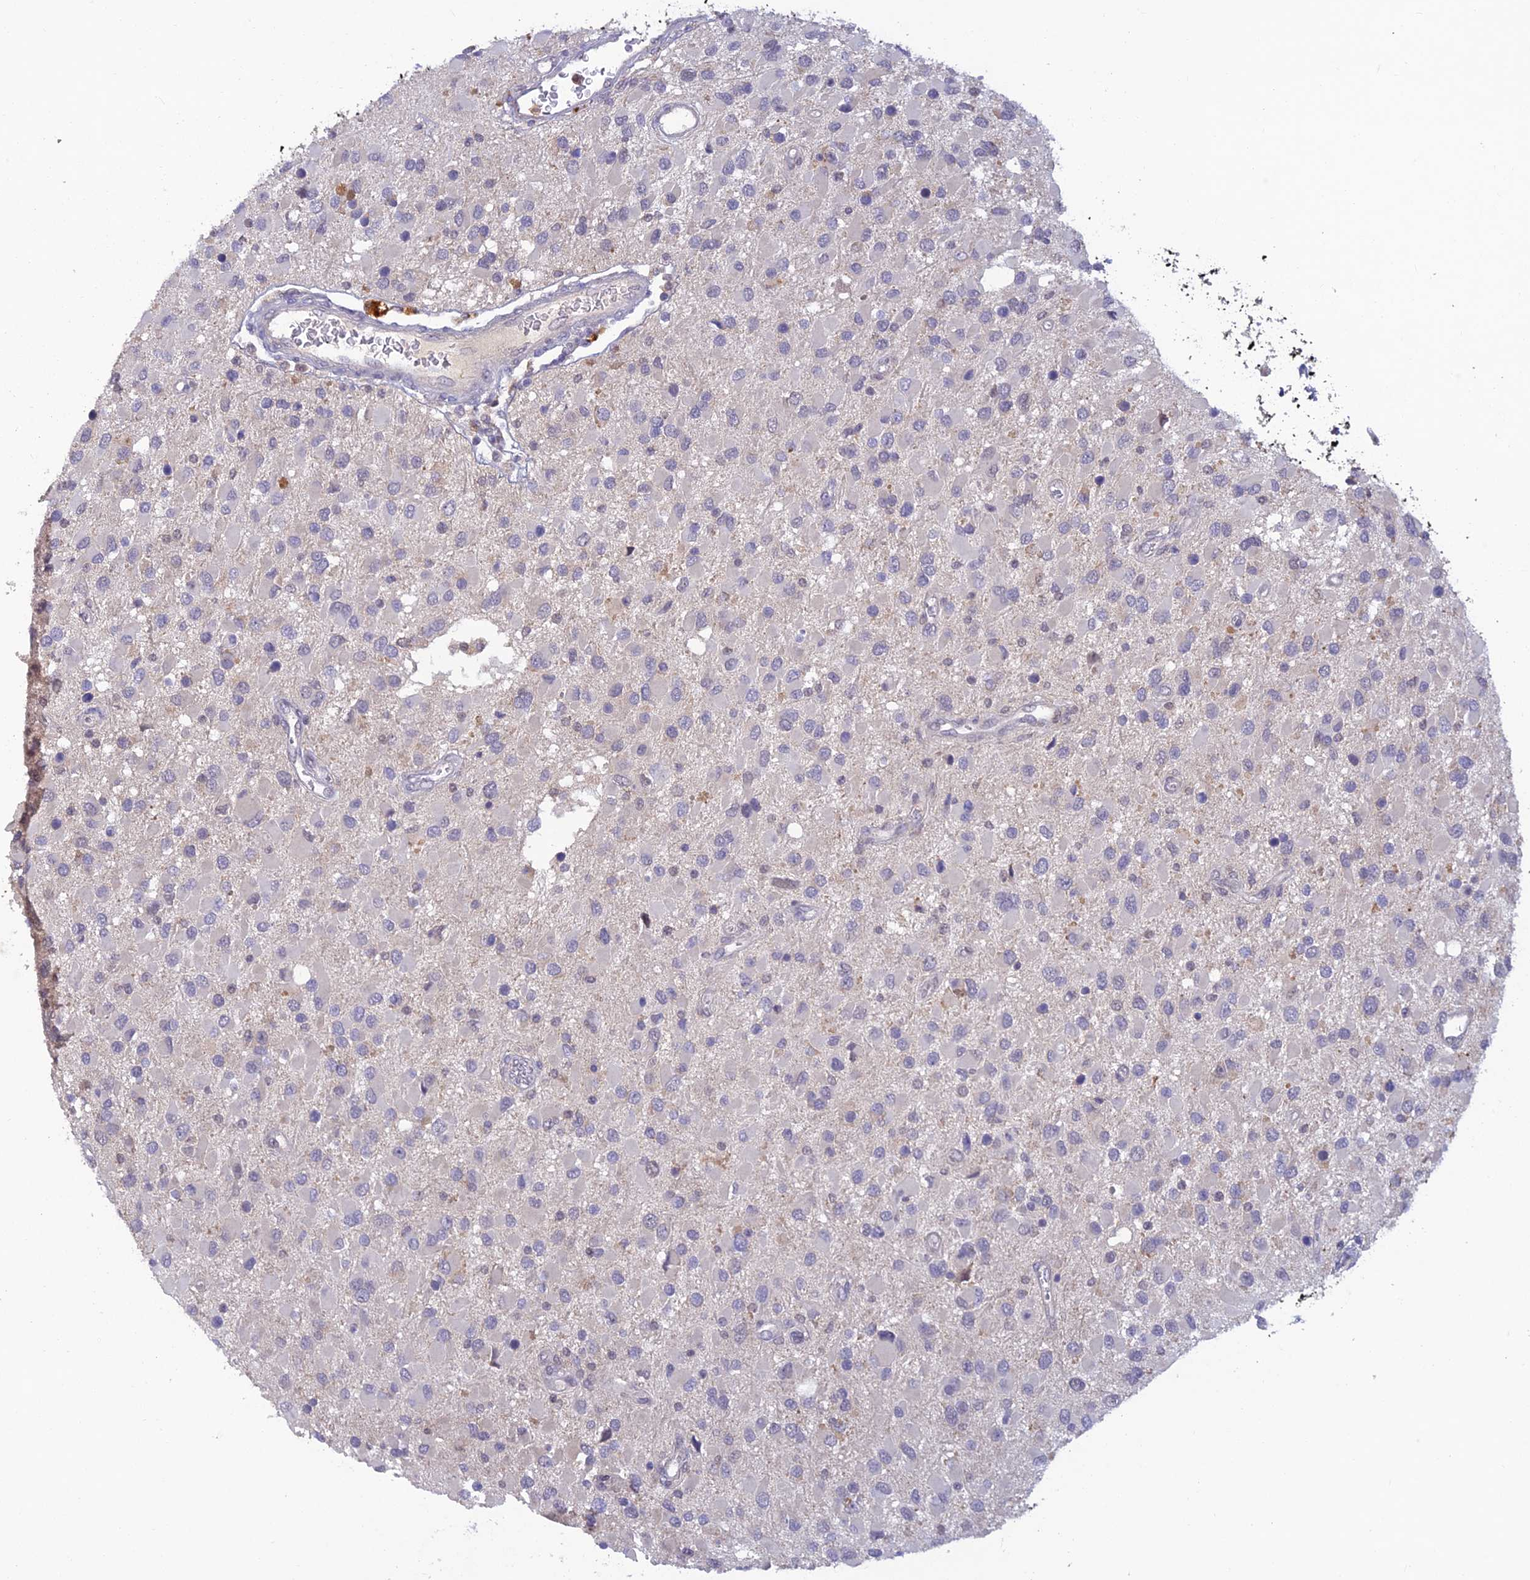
{"staining": {"intensity": "negative", "quantity": "none", "location": "none"}, "tissue": "glioma", "cell_type": "Tumor cells", "image_type": "cancer", "snomed": [{"axis": "morphology", "description": "Glioma, malignant, High grade"}, {"axis": "topography", "description": "Brain"}], "caption": "Protein analysis of high-grade glioma (malignant) reveals no significant expression in tumor cells. (Brightfield microscopy of DAB immunohistochemistry at high magnification).", "gene": "FASTKD5", "patient": {"sex": "male", "age": 53}}